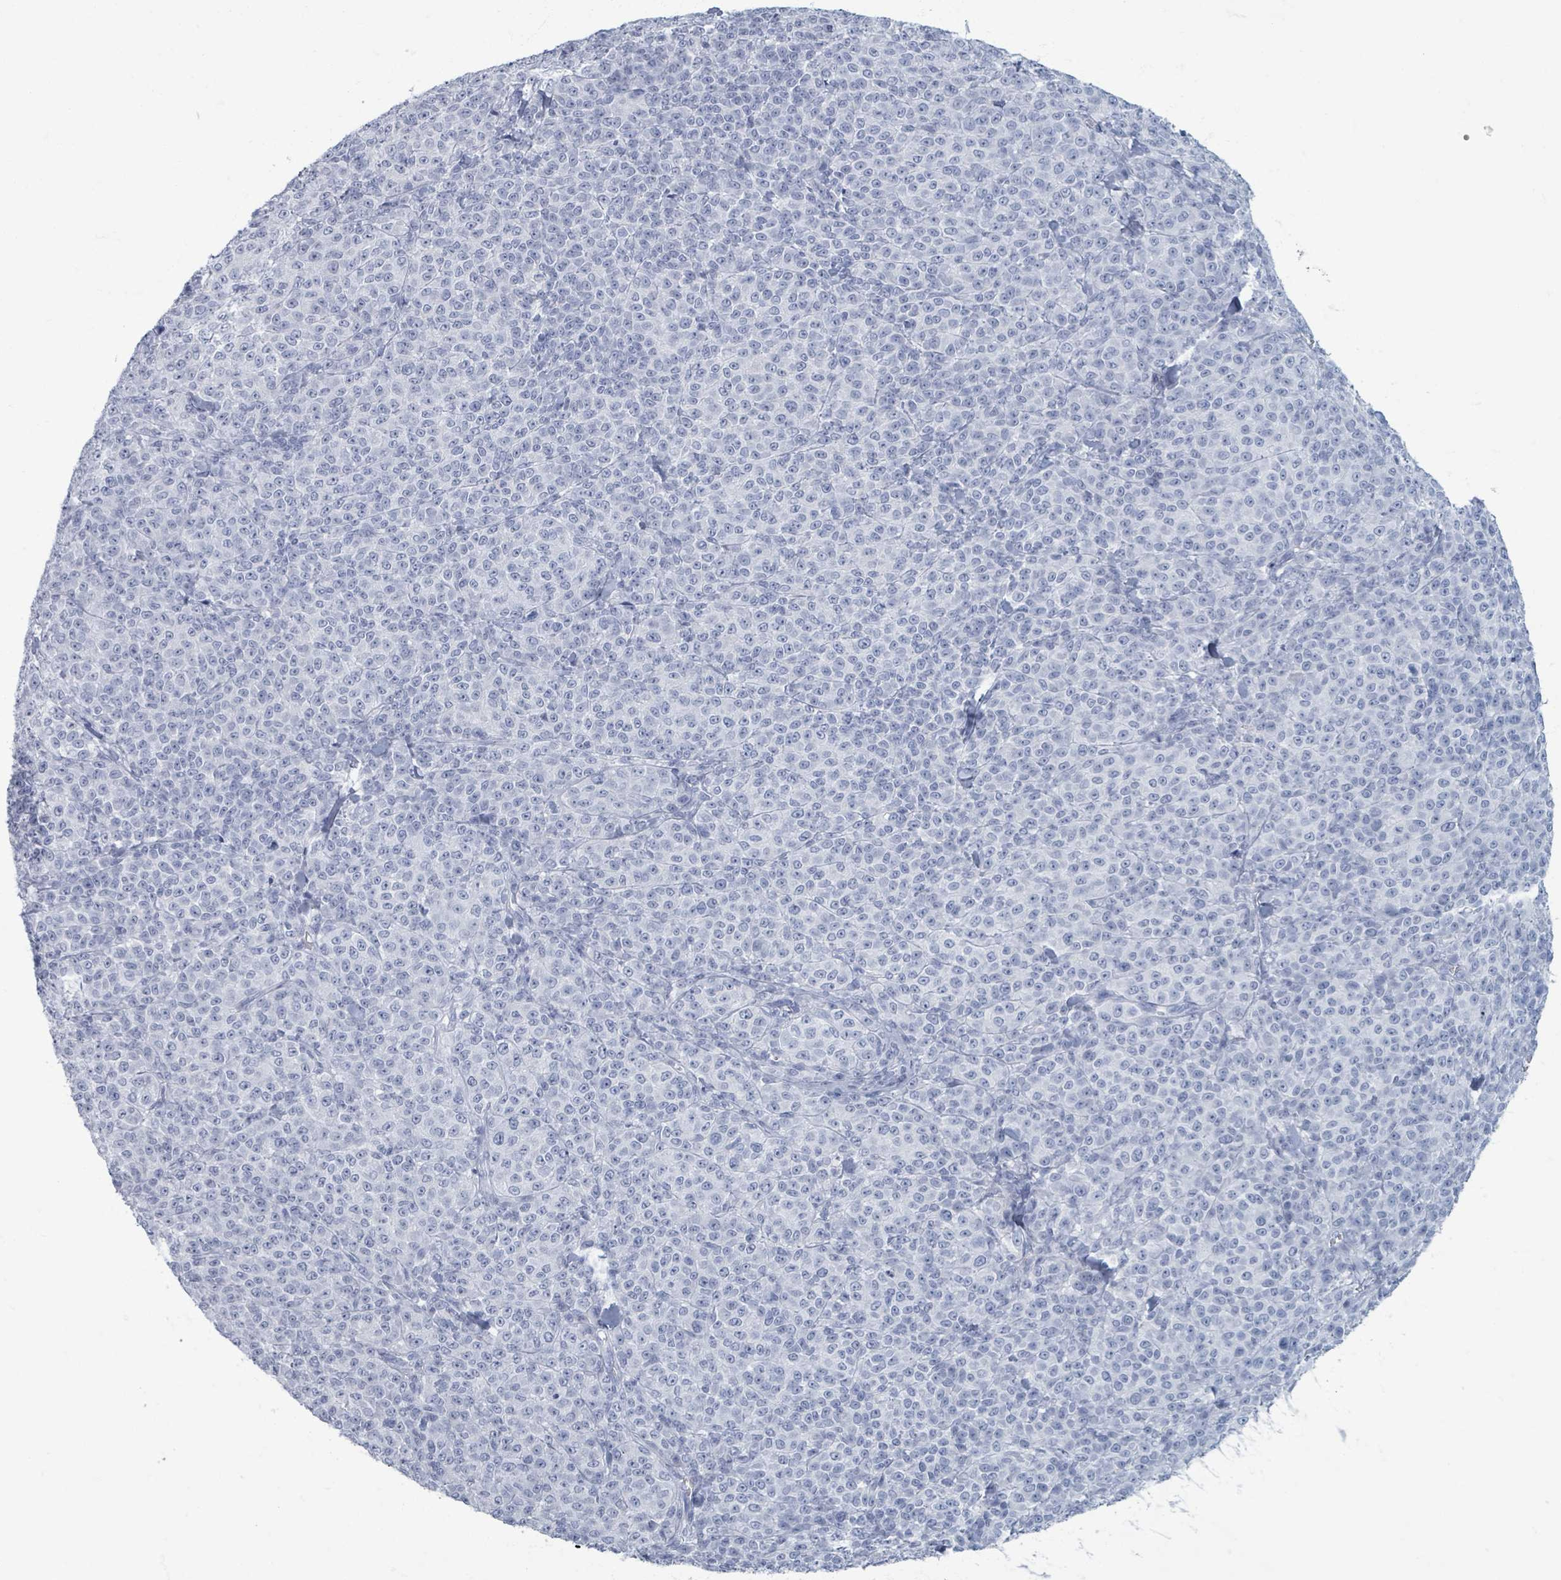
{"staining": {"intensity": "negative", "quantity": "none", "location": "none"}, "tissue": "melanoma", "cell_type": "Tumor cells", "image_type": "cancer", "snomed": [{"axis": "morphology", "description": "Normal tissue, NOS"}, {"axis": "morphology", "description": "Malignant melanoma, NOS"}, {"axis": "topography", "description": "Skin"}], "caption": "High power microscopy histopathology image of an immunohistochemistry (IHC) image of melanoma, revealing no significant expression in tumor cells. (Brightfield microscopy of DAB (3,3'-diaminobenzidine) immunohistochemistry at high magnification).", "gene": "TAS2R1", "patient": {"sex": "female", "age": 34}}